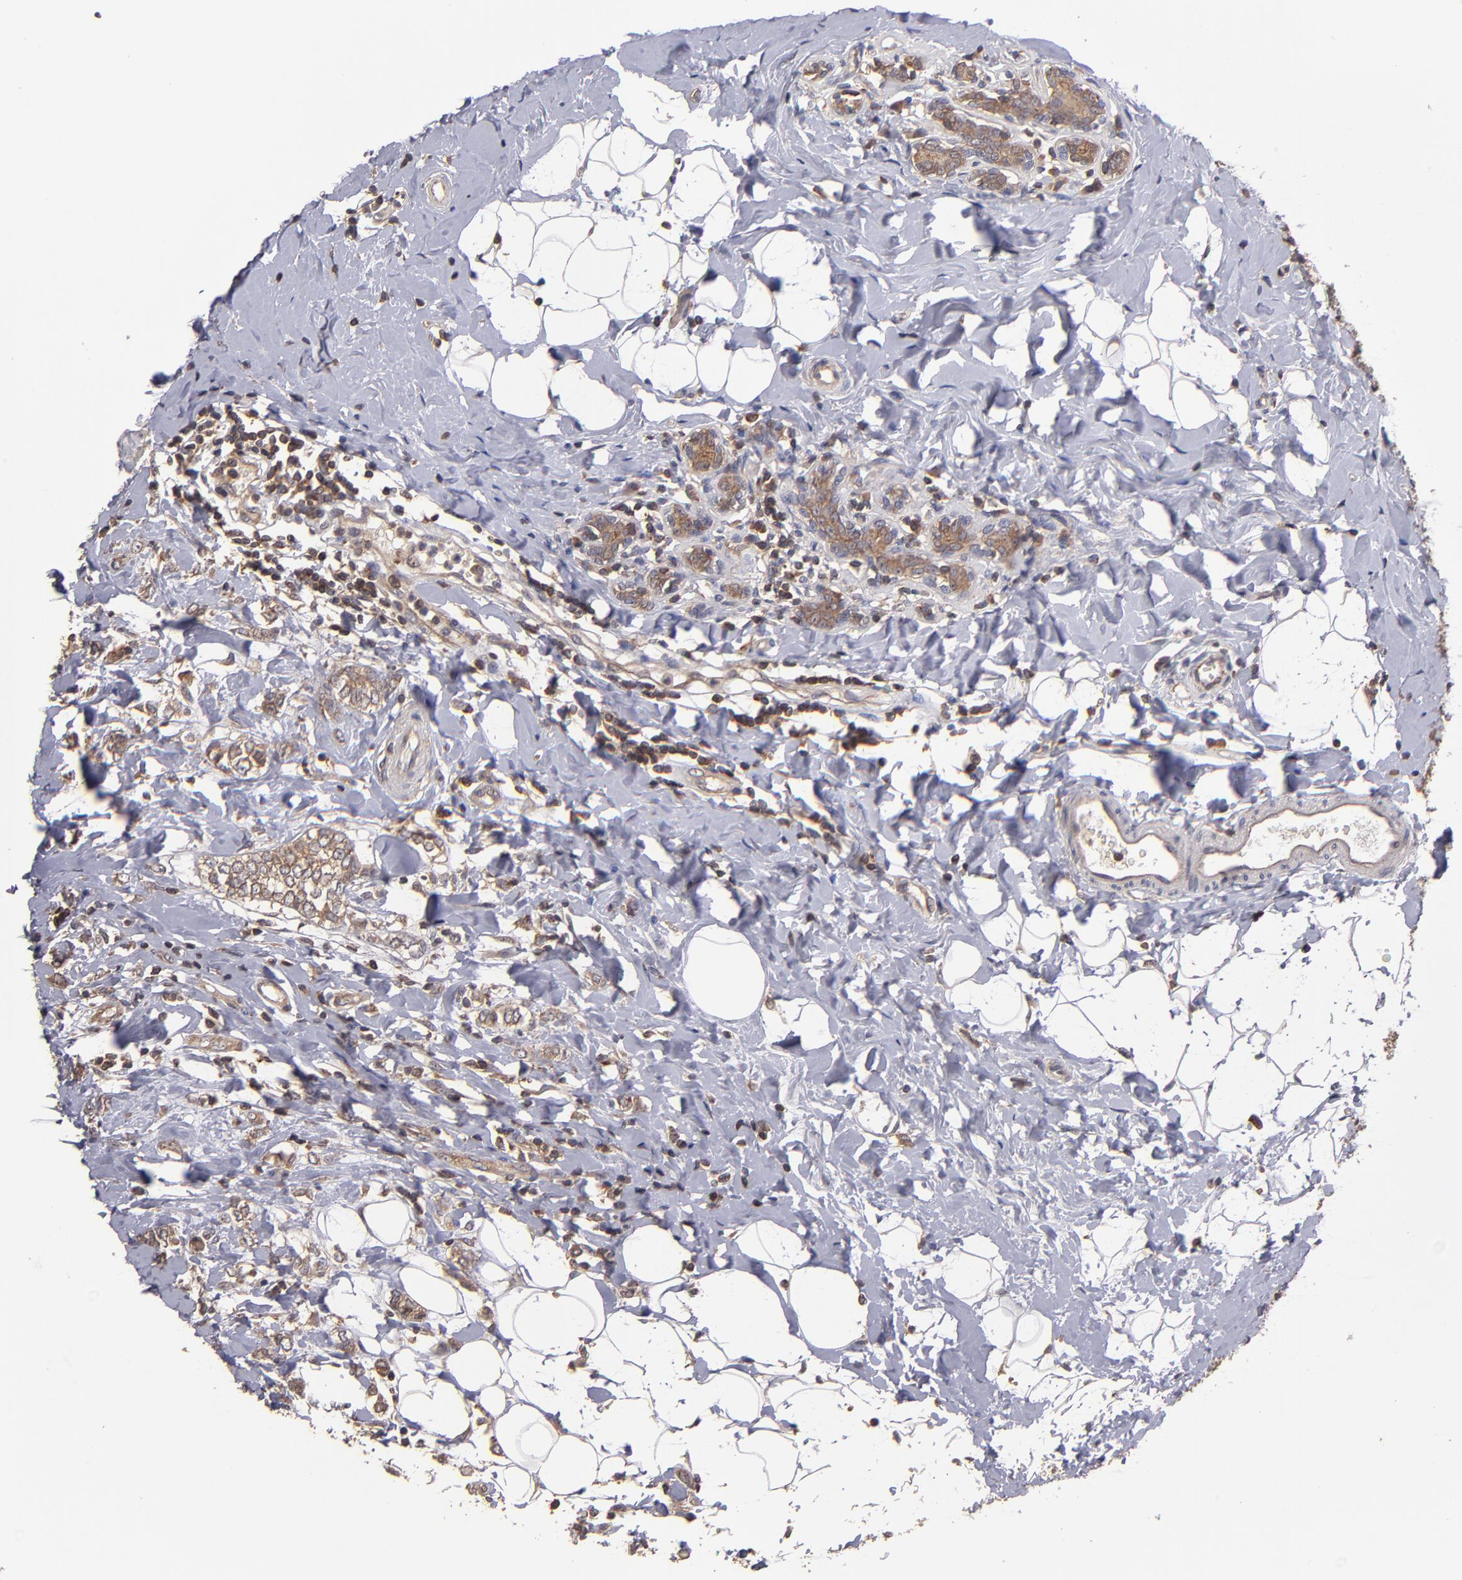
{"staining": {"intensity": "moderate", "quantity": ">75%", "location": "cytoplasmic/membranous"}, "tissue": "breast cancer", "cell_type": "Tumor cells", "image_type": "cancer", "snomed": [{"axis": "morphology", "description": "Normal tissue, NOS"}, {"axis": "morphology", "description": "Lobular carcinoma"}, {"axis": "topography", "description": "Breast"}], "caption": "Protein expression analysis of lobular carcinoma (breast) exhibits moderate cytoplasmic/membranous staining in about >75% of tumor cells.", "gene": "NF2", "patient": {"sex": "female", "age": 47}}